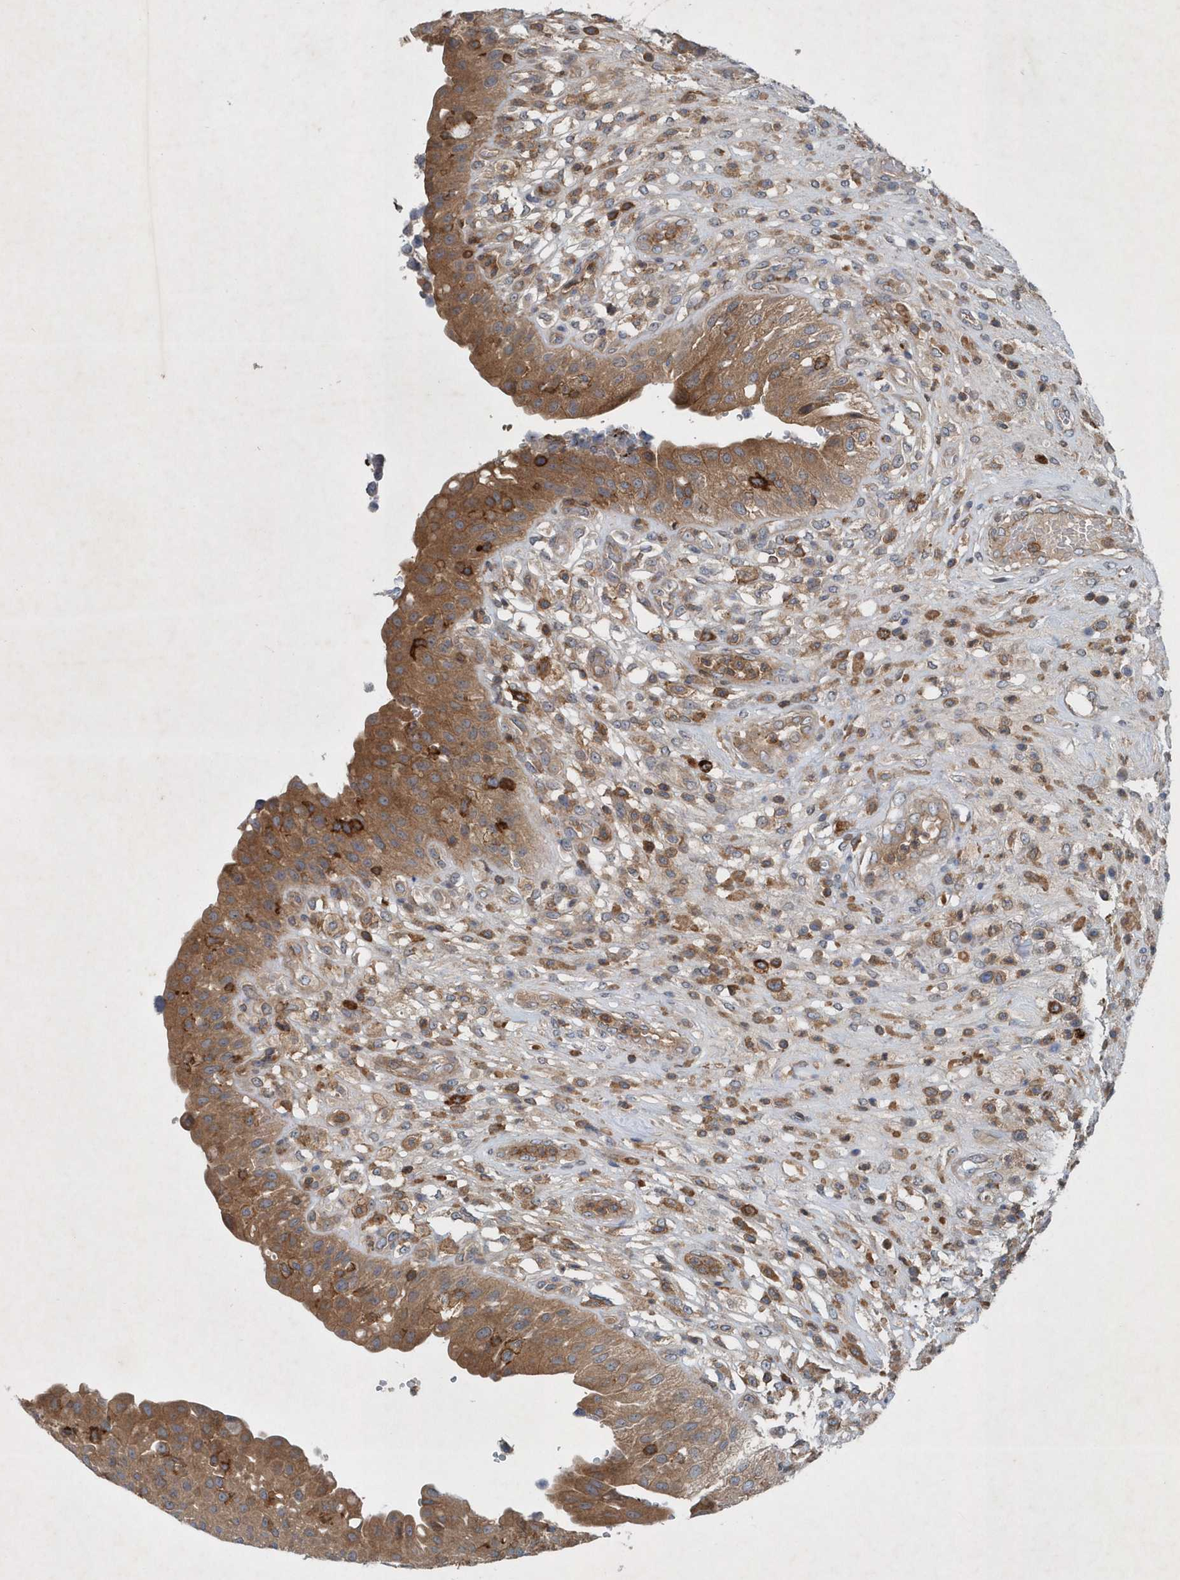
{"staining": {"intensity": "moderate", "quantity": ">75%", "location": "cytoplasmic/membranous"}, "tissue": "urinary bladder", "cell_type": "Urothelial cells", "image_type": "normal", "snomed": [{"axis": "morphology", "description": "Normal tissue, NOS"}, {"axis": "topography", "description": "Urinary bladder"}], "caption": "IHC image of benign human urinary bladder stained for a protein (brown), which shows medium levels of moderate cytoplasmic/membranous staining in about >75% of urothelial cells.", "gene": "P2RY10", "patient": {"sex": "female", "age": 62}}